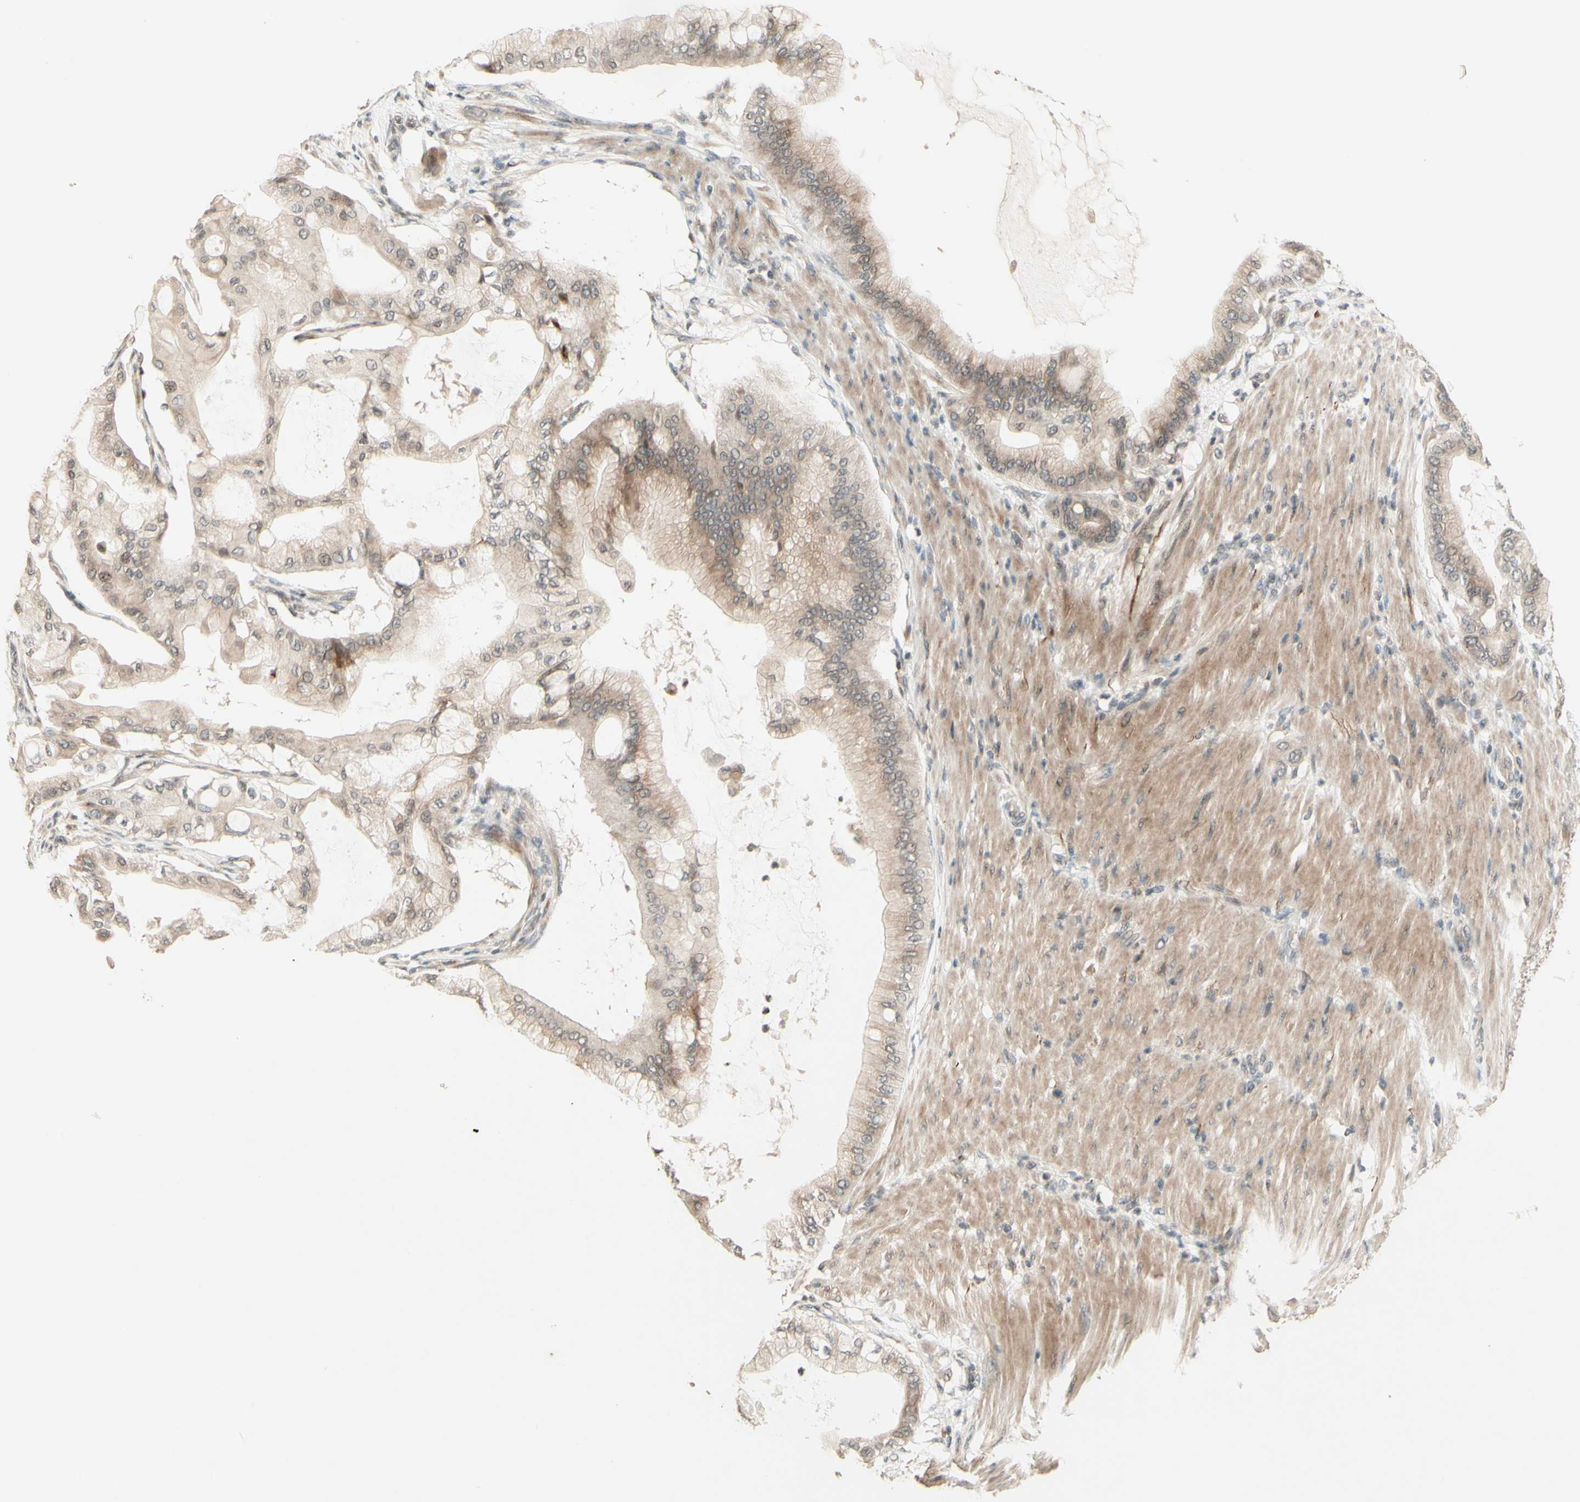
{"staining": {"intensity": "weak", "quantity": ">75%", "location": "cytoplasmic/membranous"}, "tissue": "pancreatic cancer", "cell_type": "Tumor cells", "image_type": "cancer", "snomed": [{"axis": "morphology", "description": "Adenocarcinoma, NOS"}, {"axis": "morphology", "description": "Adenocarcinoma, metastatic, NOS"}, {"axis": "topography", "description": "Lymph node"}, {"axis": "topography", "description": "Pancreas"}, {"axis": "topography", "description": "Duodenum"}], "caption": "This micrograph exhibits IHC staining of human pancreatic adenocarcinoma, with low weak cytoplasmic/membranous positivity in about >75% of tumor cells.", "gene": "ZW10", "patient": {"sex": "female", "age": 64}}